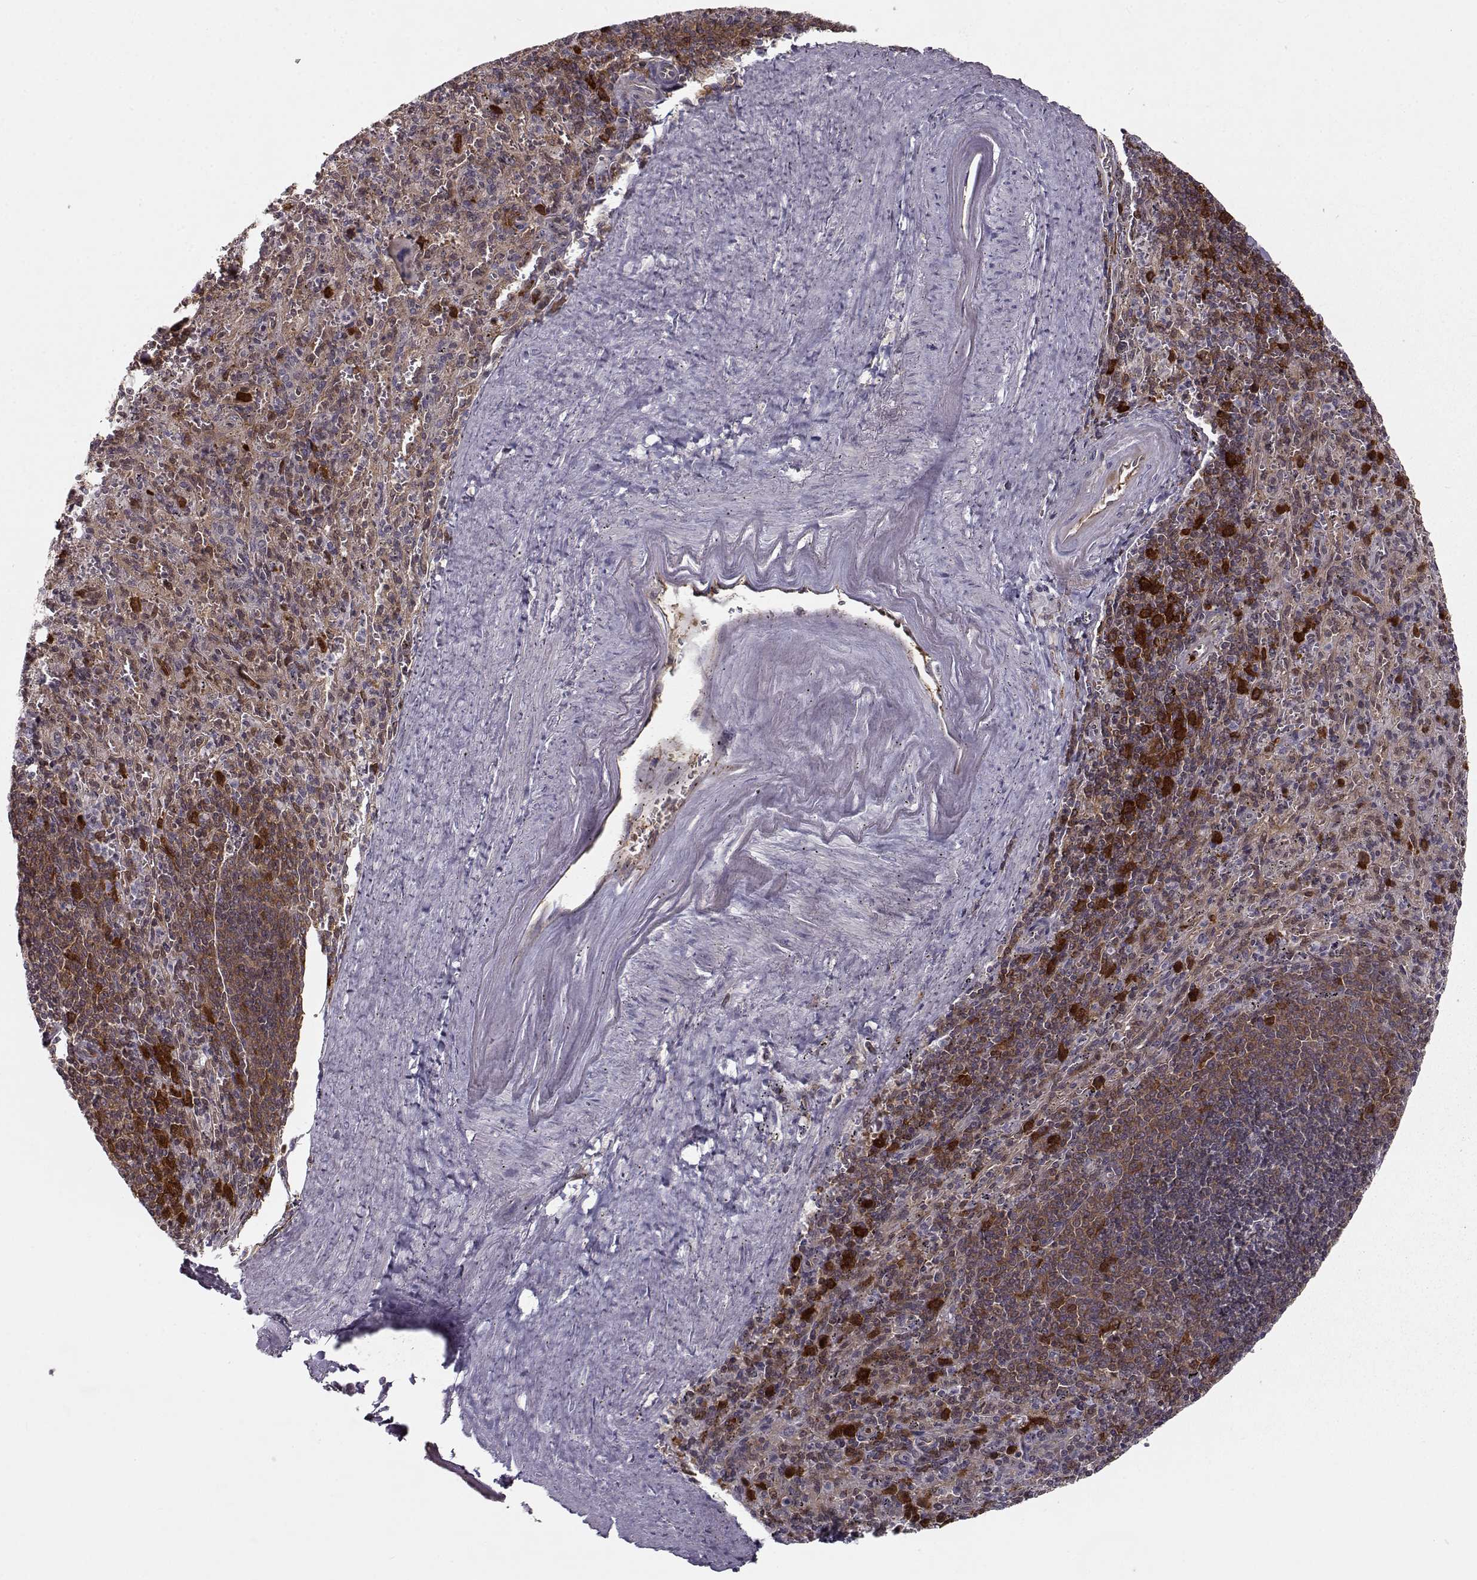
{"staining": {"intensity": "strong", "quantity": "<25%", "location": "cytoplasmic/membranous"}, "tissue": "spleen", "cell_type": "Cells in red pulp", "image_type": "normal", "snomed": [{"axis": "morphology", "description": "Normal tissue, NOS"}, {"axis": "topography", "description": "Spleen"}], "caption": "Immunohistochemical staining of normal spleen demonstrates medium levels of strong cytoplasmic/membranous staining in about <25% of cells in red pulp.", "gene": "RANBP1", "patient": {"sex": "male", "age": 57}}